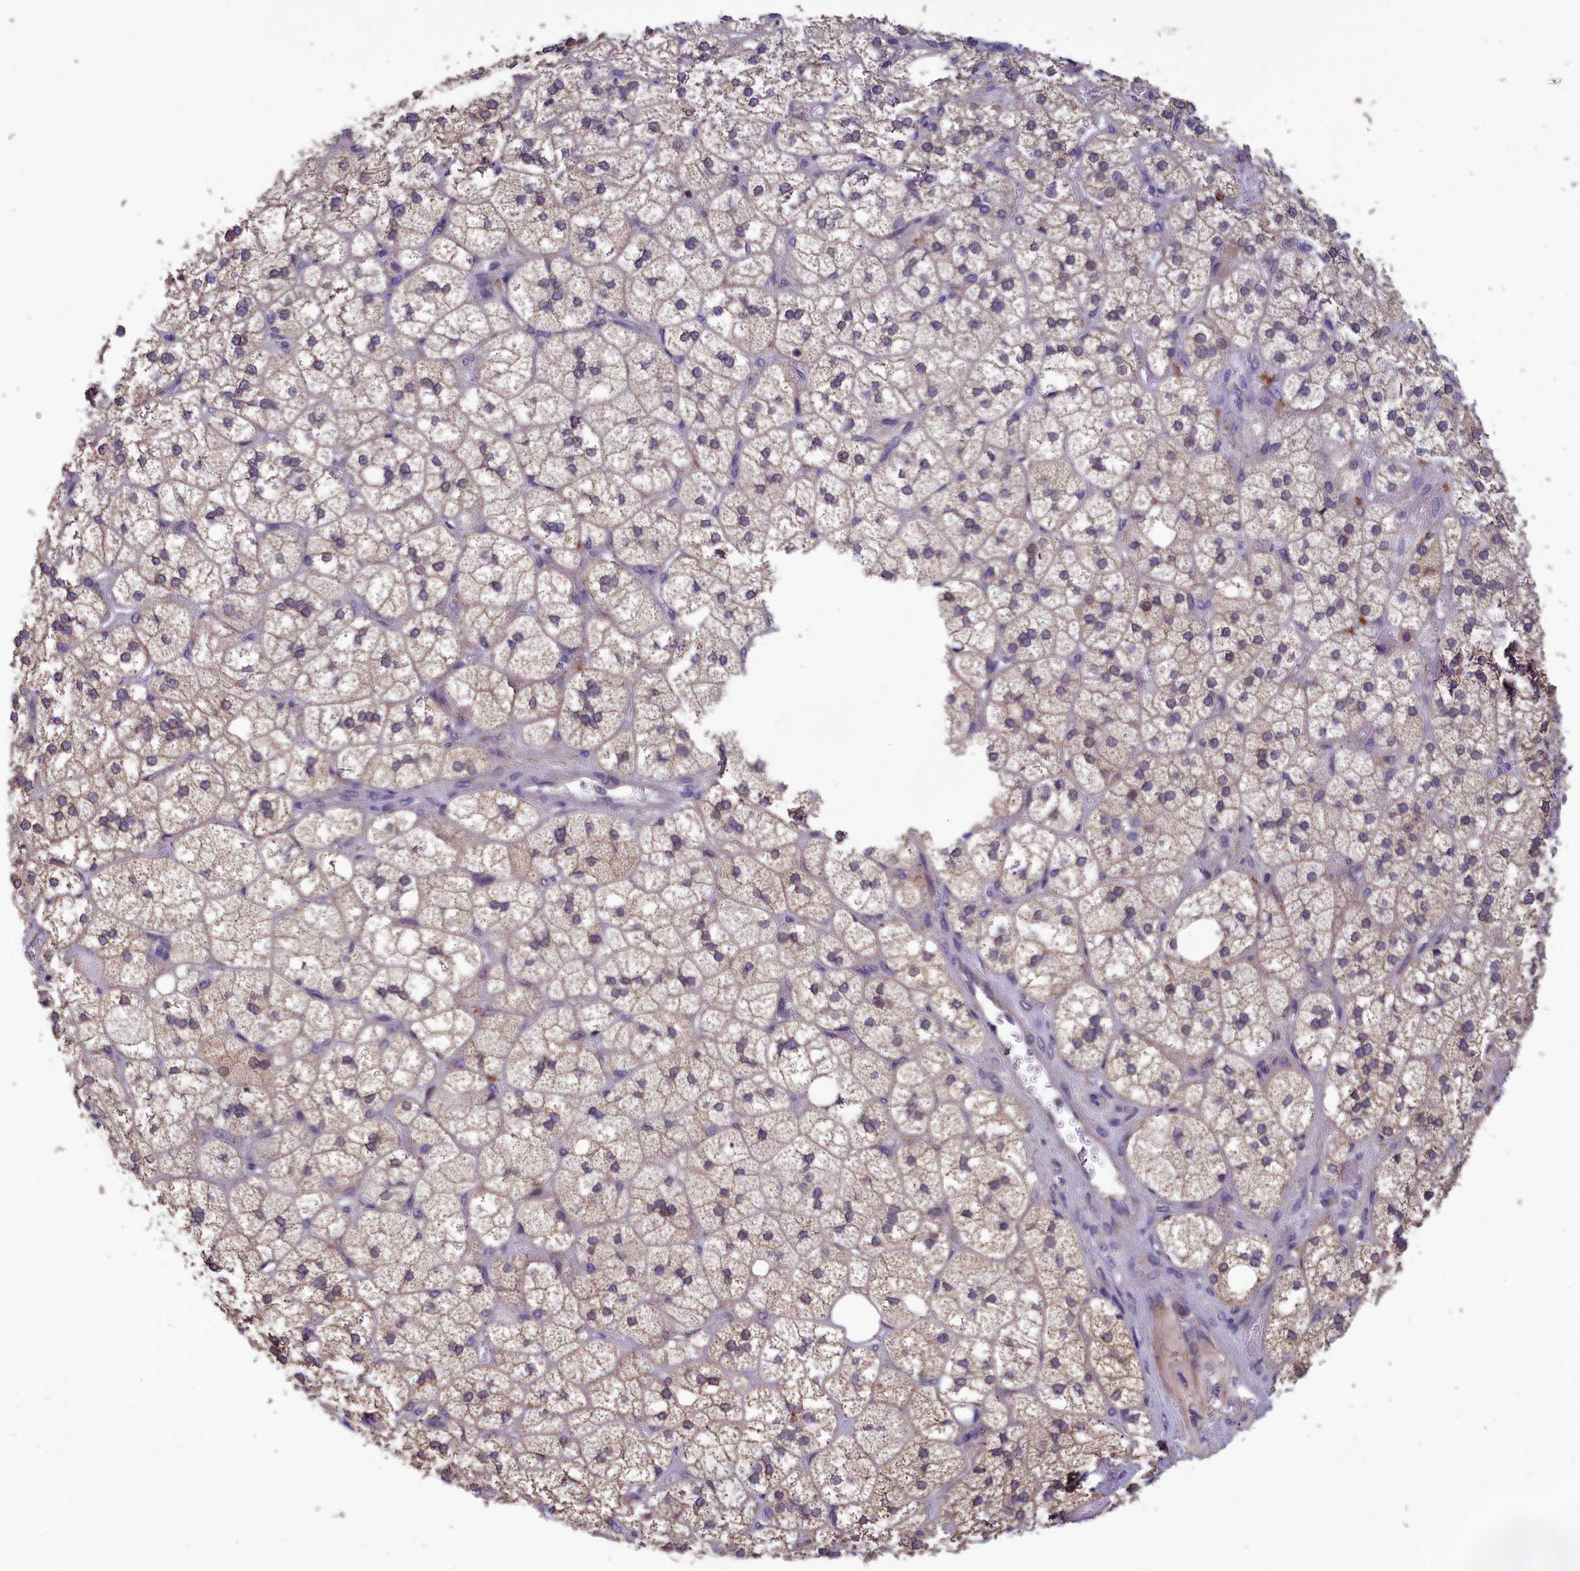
{"staining": {"intensity": "moderate", "quantity": "25%-75%", "location": "cytoplasmic/membranous"}, "tissue": "adrenal gland", "cell_type": "Glandular cells", "image_type": "normal", "snomed": [{"axis": "morphology", "description": "Normal tissue, NOS"}, {"axis": "topography", "description": "Adrenal gland"}], "caption": "The micrograph reveals immunohistochemical staining of unremarkable adrenal gland. There is moderate cytoplasmic/membranous staining is identified in approximately 25%-75% of glandular cells. (Stains: DAB (3,3'-diaminobenzidine) in brown, nuclei in blue, Microscopy: brightfield microscopy at high magnification).", "gene": "HECA", "patient": {"sex": "male", "age": 61}}